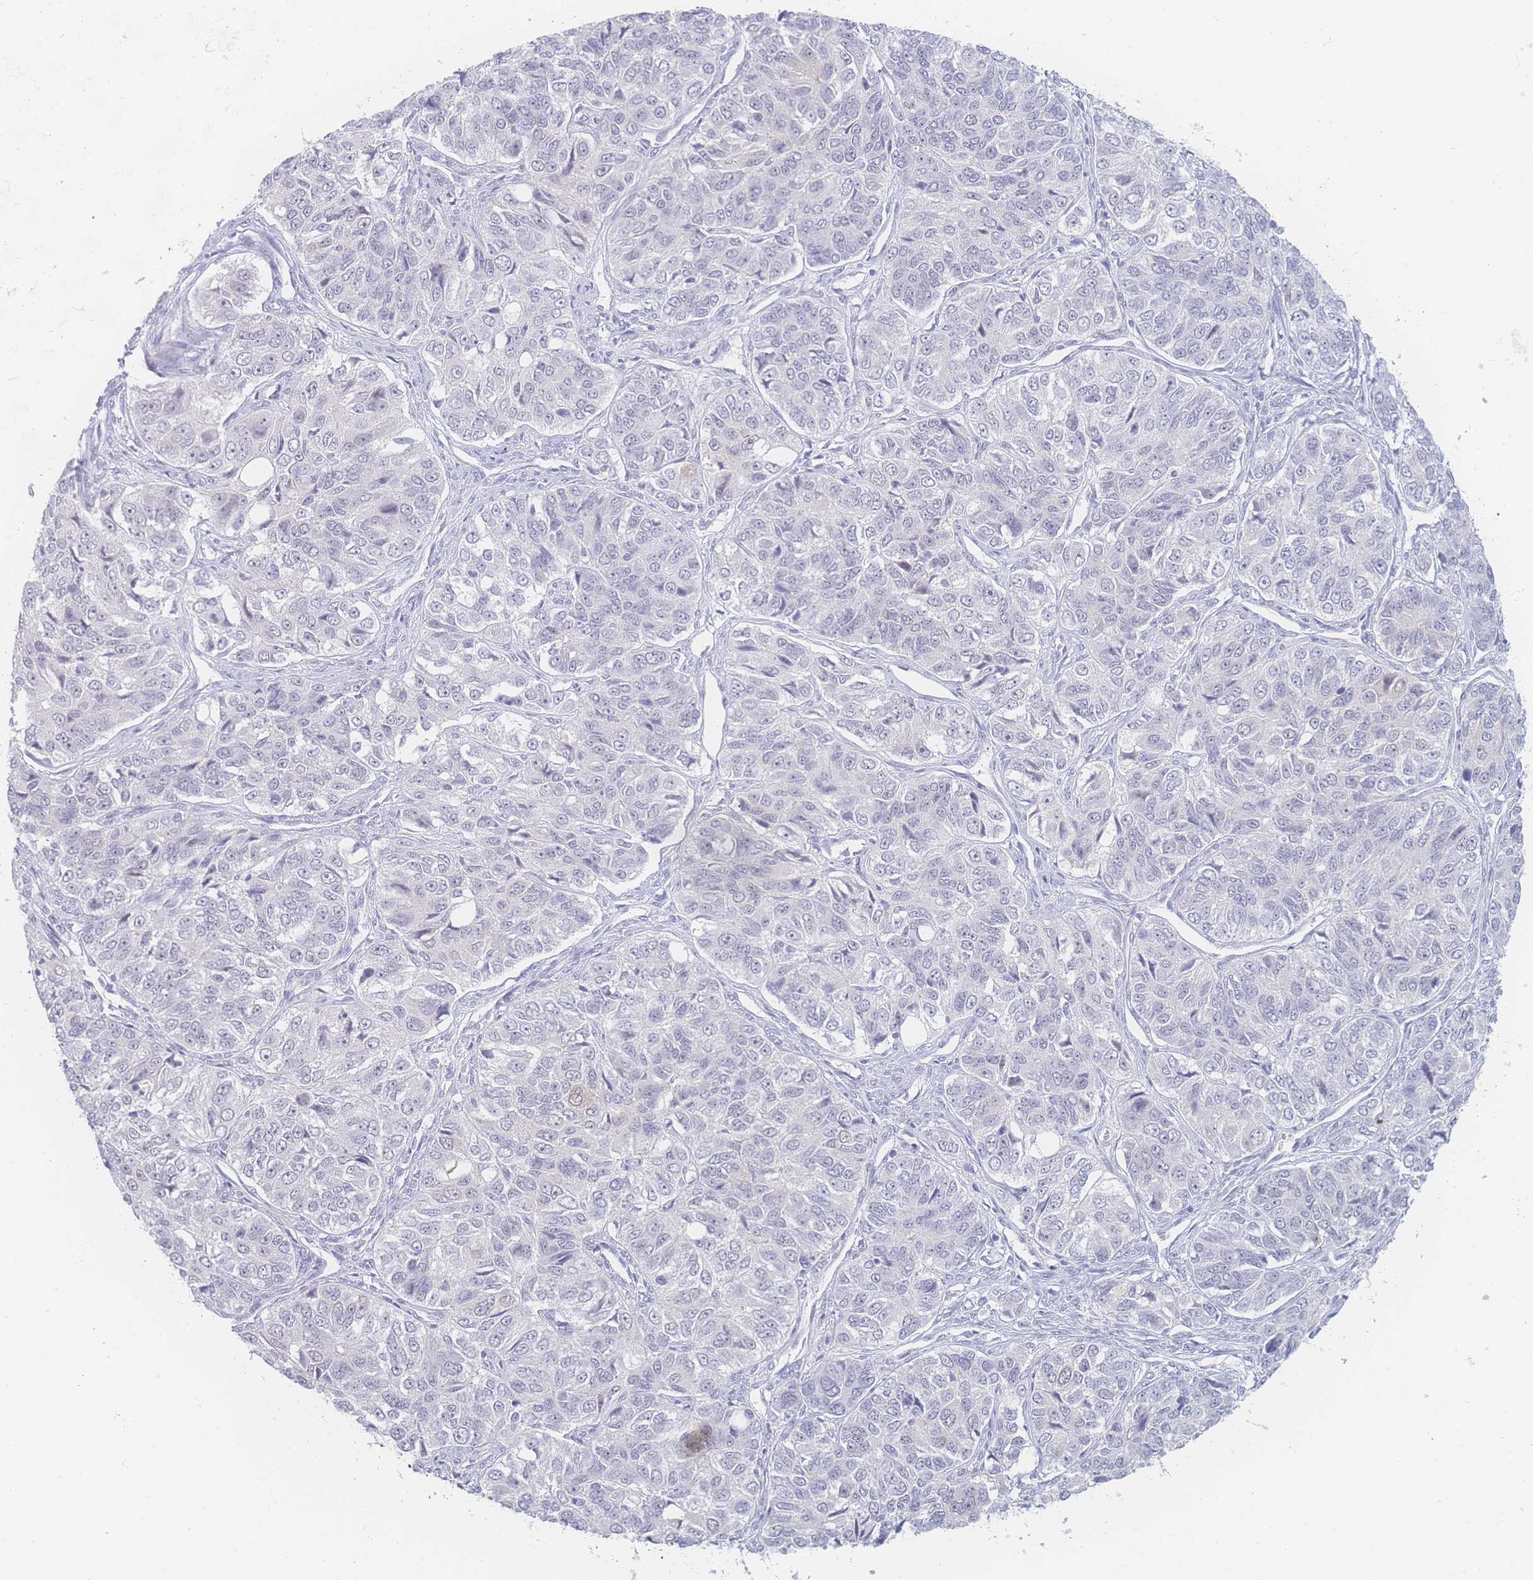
{"staining": {"intensity": "negative", "quantity": "none", "location": "none"}, "tissue": "ovarian cancer", "cell_type": "Tumor cells", "image_type": "cancer", "snomed": [{"axis": "morphology", "description": "Carcinoma, endometroid"}, {"axis": "topography", "description": "Ovary"}], "caption": "A photomicrograph of human ovarian cancer is negative for staining in tumor cells.", "gene": "PRSS22", "patient": {"sex": "female", "age": 51}}